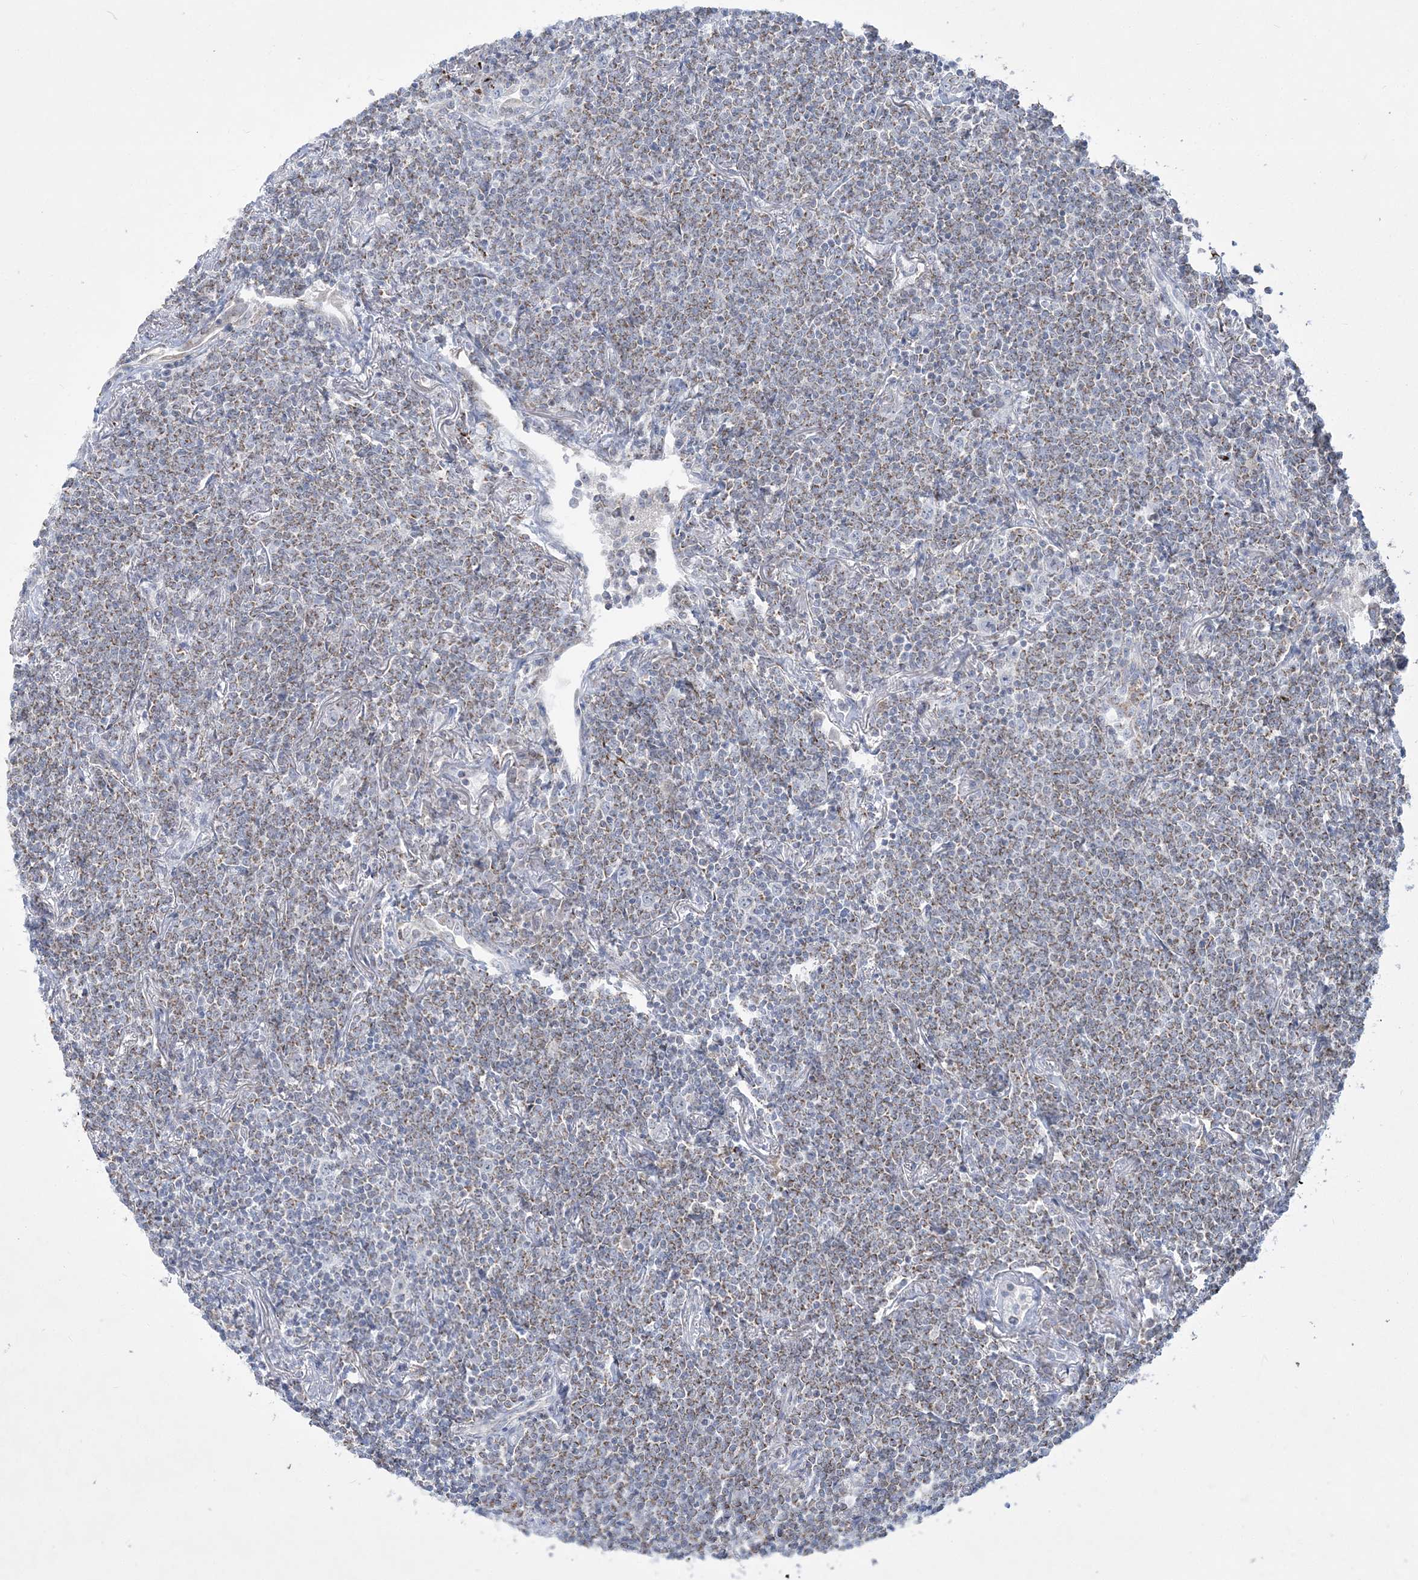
{"staining": {"intensity": "weak", "quantity": ">75%", "location": "cytoplasmic/membranous"}, "tissue": "lymphoma", "cell_type": "Tumor cells", "image_type": "cancer", "snomed": [{"axis": "morphology", "description": "Malignant lymphoma, non-Hodgkin's type, Low grade"}, {"axis": "topography", "description": "Lung"}], "caption": "Brown immunohistochemical staining in lymphoma displays weak cytoplasmic/membranous staining in about >75% of tumor cells.", "gene": "TBC1D7", "patient": {"sex": "female", "age": 71}}